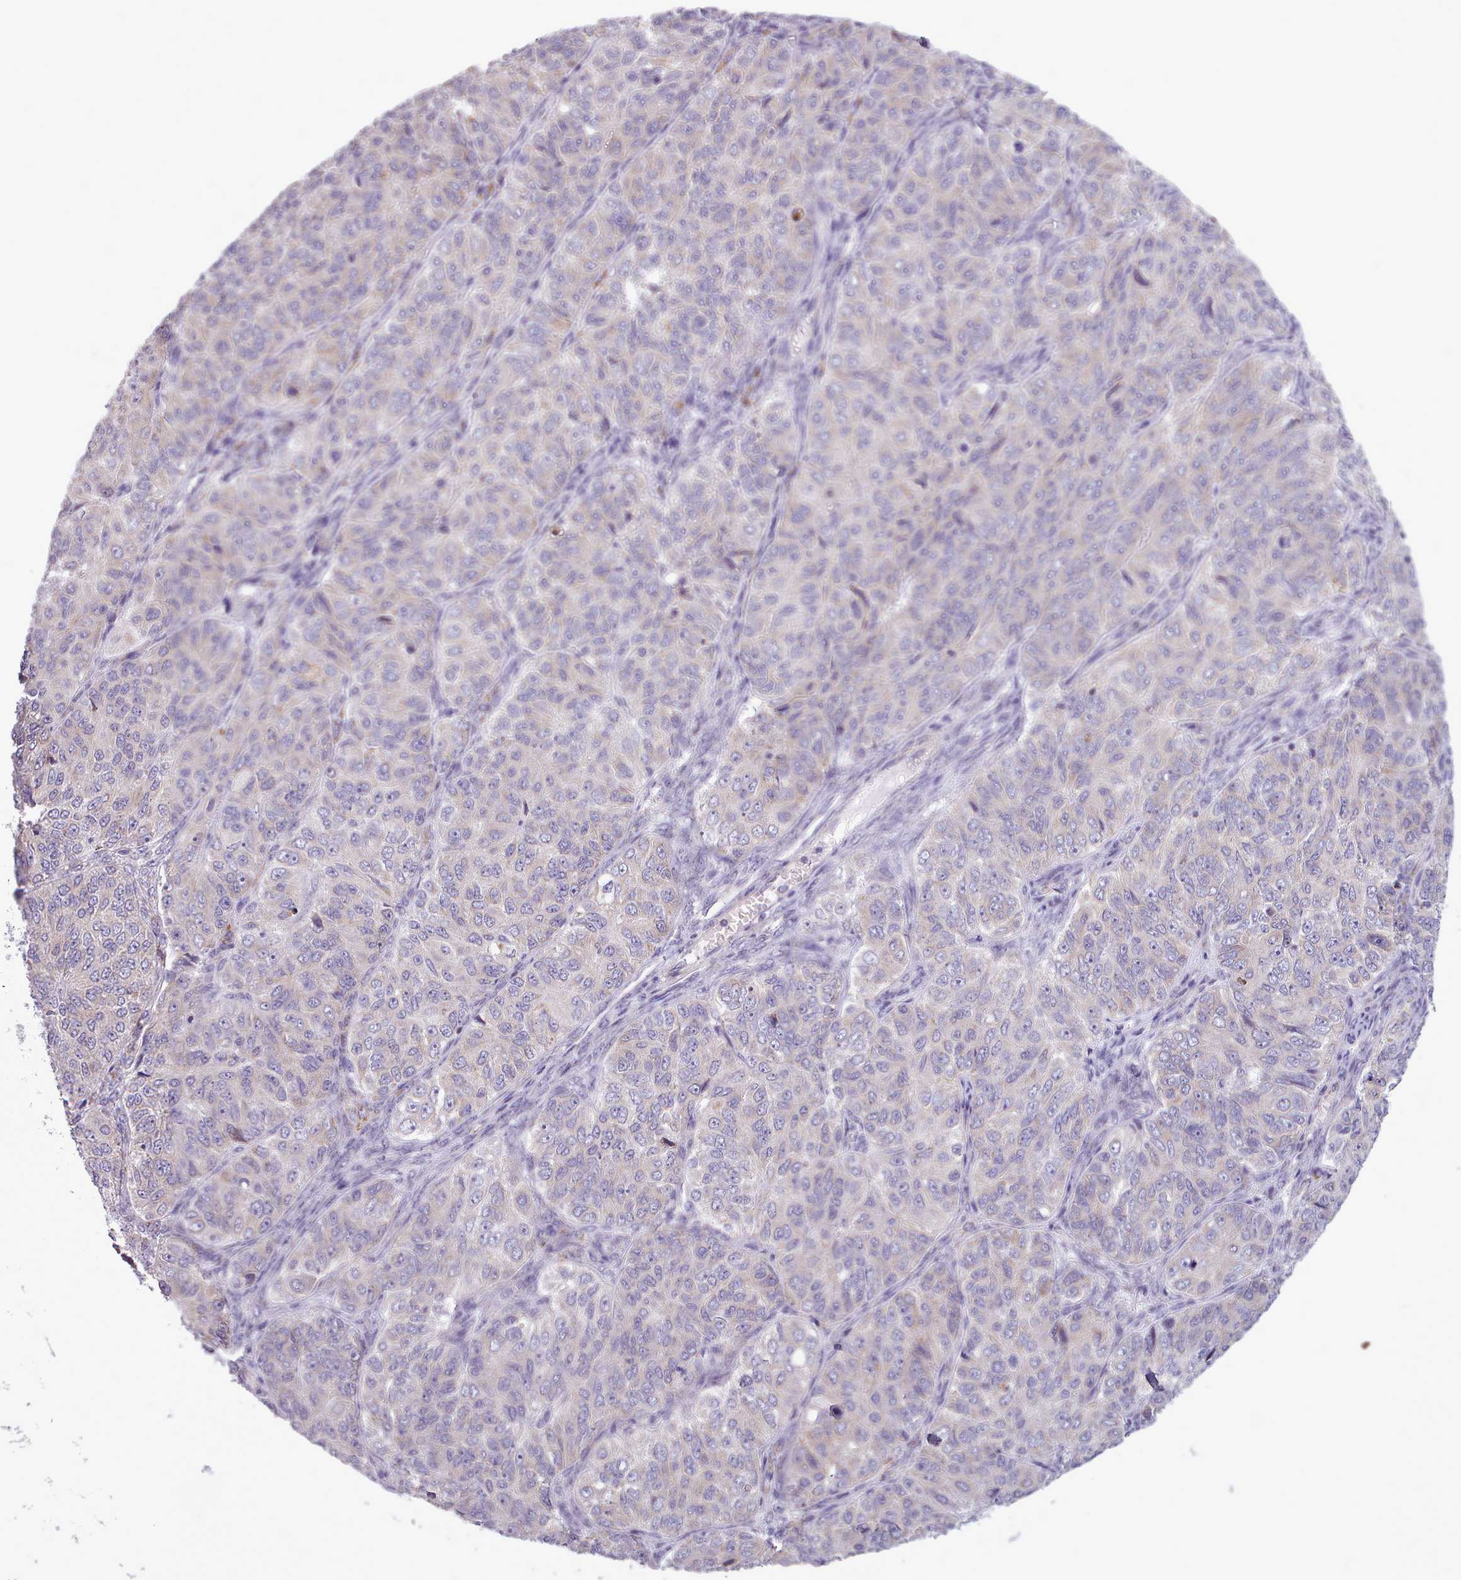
{"staining": {"intensity": "weak", "quantity": "<25%", "location": "cytoplasmic/membranous"}, "tissue": "ovarian cancer", "cell_type": "Tumor cells", "image_type": "cancer", "snomed": [{"axis": "morphology", "description": "Carcinoma, endometroid"}, {"axis": "topography", "description": "Ovary"}], "caption": "A high-resolution micrograph shows immunohistochemistry staining of ovarian cancer, which reveals no significant staining in tumor cells.", "gene": "AVL9", "patient": {"sex": "female", "age": 51}}